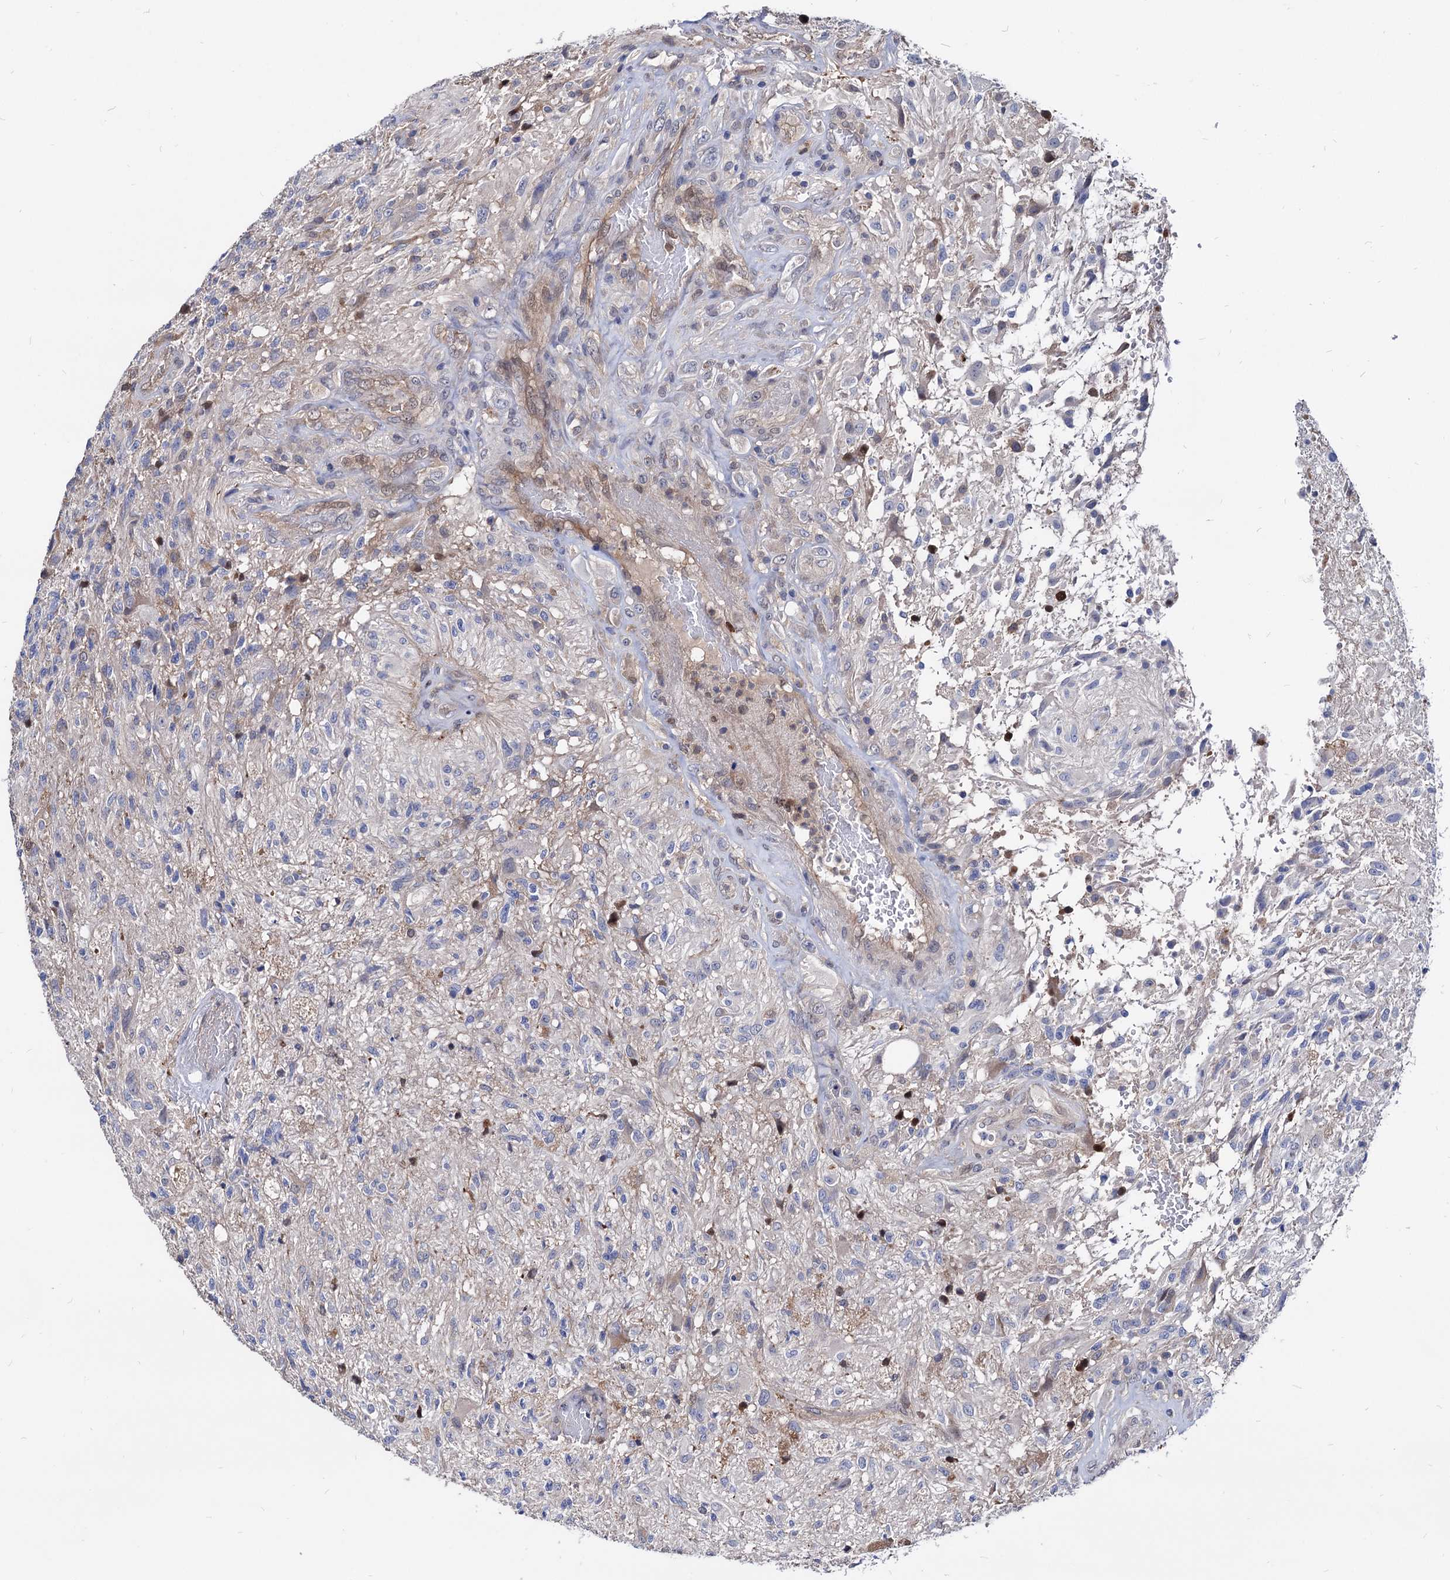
{"staining": {"intensity": "negative", "quantity": "none", "location": "none"}, "tissue": "glioma", "cell_type": "Tumor cells", "image_type": "cancer", "snomed": [{"axis": "morphology", "description": "Glioma, malignant, High grade"}, {"axis": "topography", "description": "Brain"}], "caption": "IHC image of malignant glioma (high-grade) stained for a protein (brown), which exhibits no expression in tumor cells.", "gene": "CPPED1", "patient": {"sex": "male", "age": 56}}